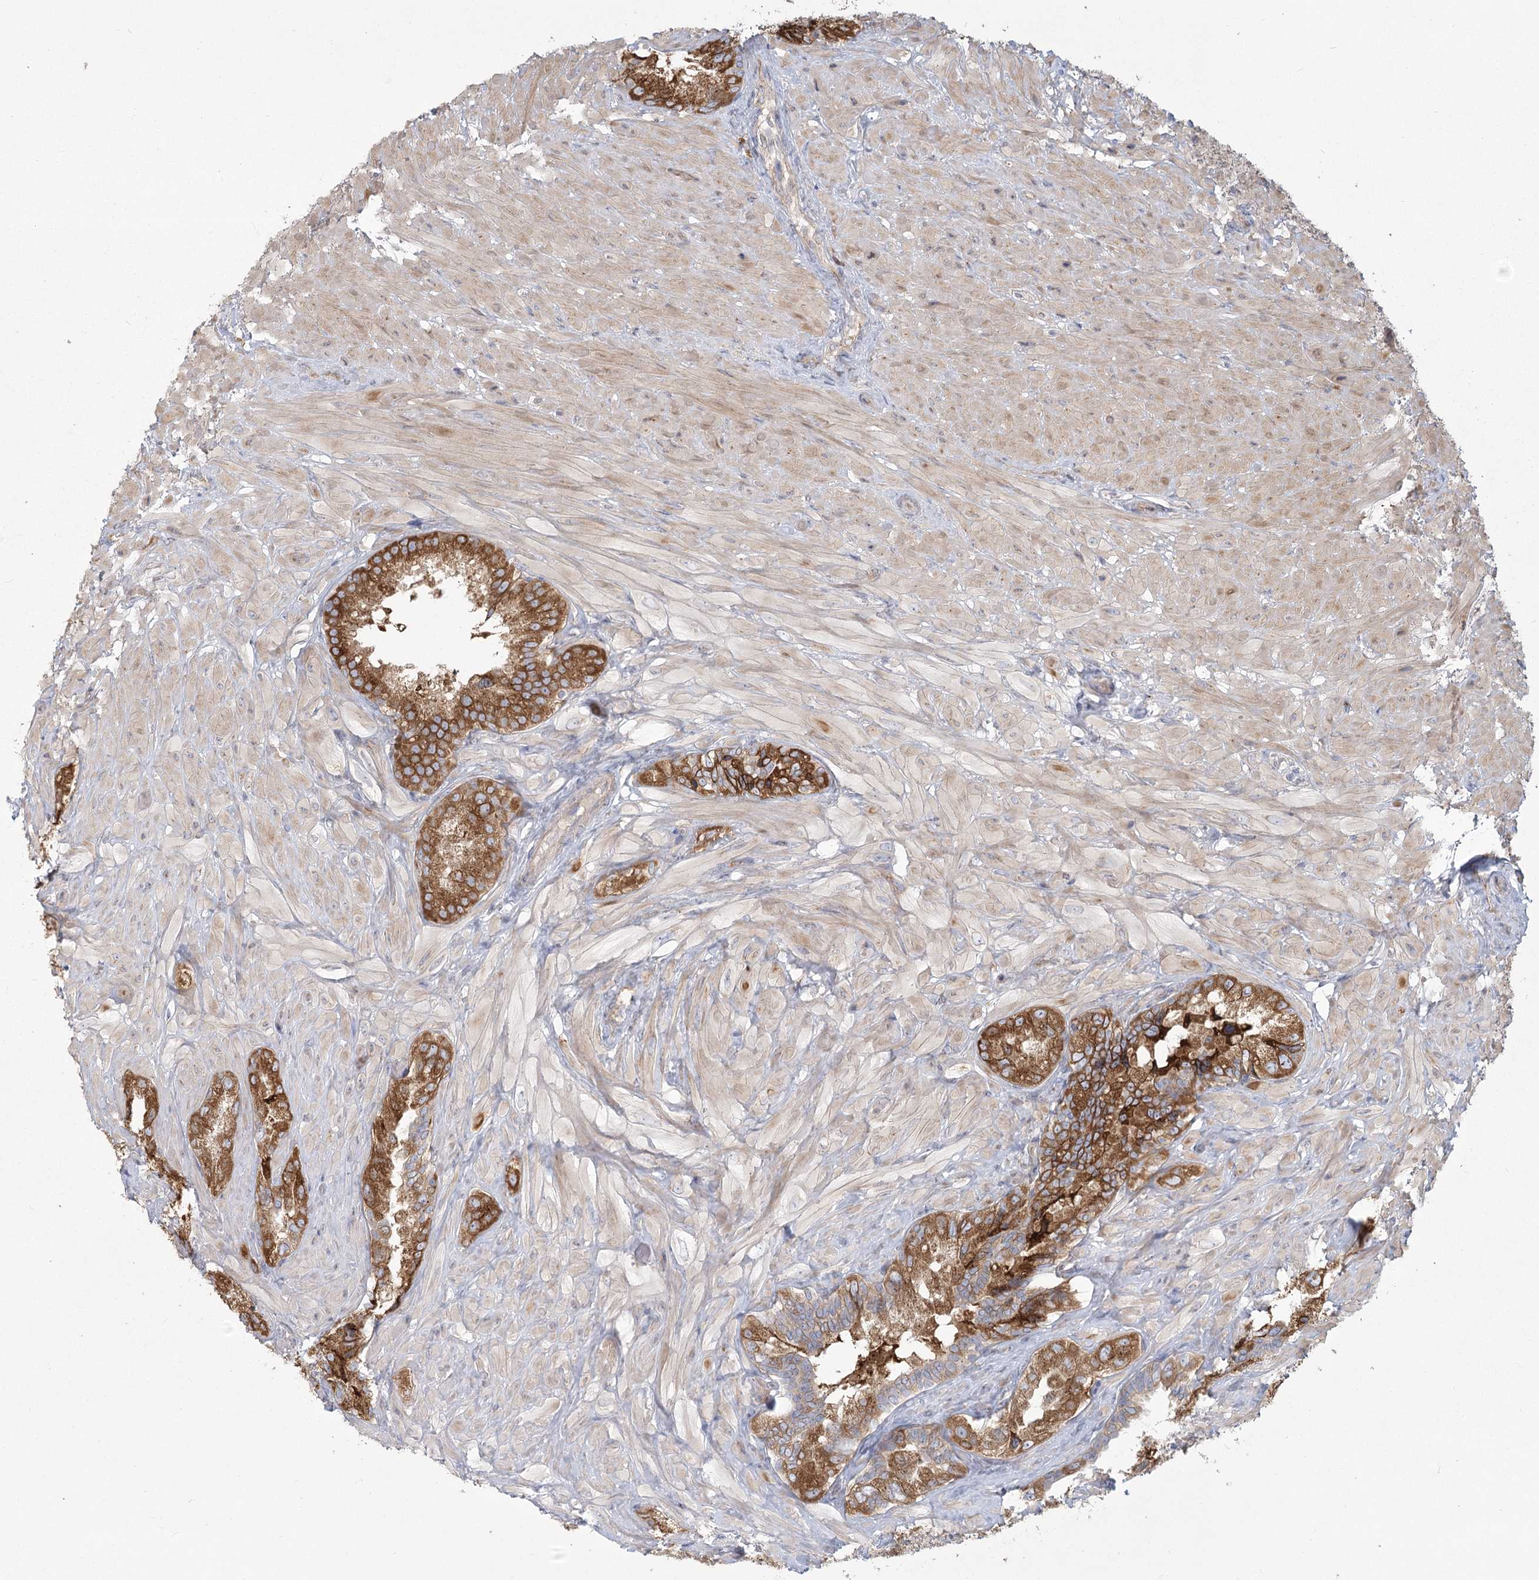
{"staining": {"intensity": "strong", "quantity": ">75%", "location": "cytoplasmic/membranous"}, "tissue": "seminal vesicle", "cell_type": "Glandular cells", "image_type": "normal", "snomed": [{"axis": "morphology", "description": "Normal tissue, NOS"}, {"axis": "topography", "description": "Seminal veicle"}, {"axis": "topography", "description": "Peripheral nerve tissue"}], "caption": "Seminal vesicle stained with a brown dye displays strong cytoplasmic/membranous positive staining in about >75% of glandular cells.", "gene": "CNTLN", "patient": {"sex": "male", "age": 67}}